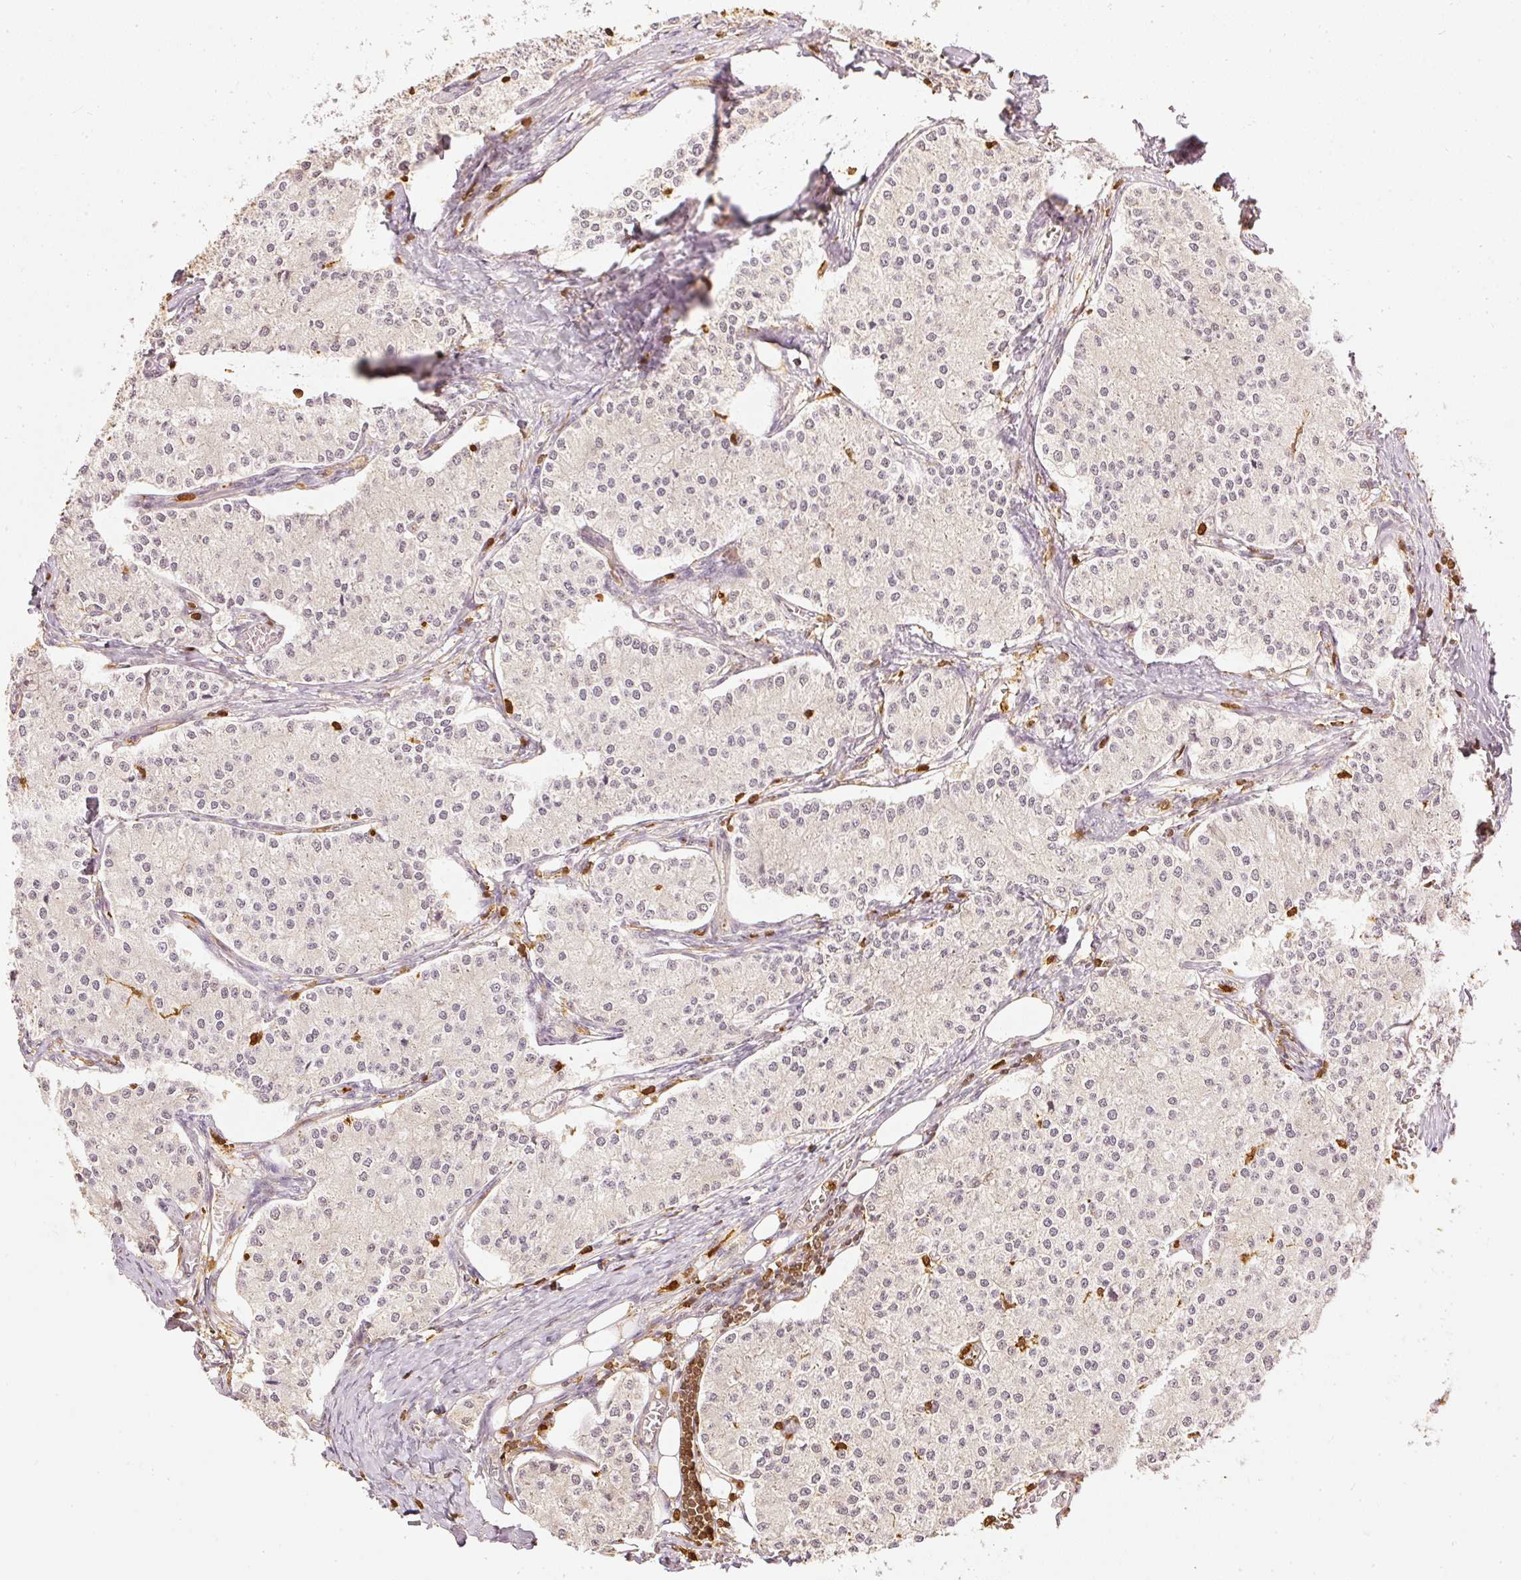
{"staining": {"intensity": "negative", "quantity": "none", "location": "none"}, "tissue": "carcinoid", "cell_type": "Tumor cells", "image_type": "cancer", "snomed": [{"axis": "morphology", "description": "Carcinoid, malignant, NOS"}, {"axis": "topography", "description": "Colon"}], "caption": "High power microscopy image of an immunohistochemistry image of carcinoid, revealing no significant positivity in tumor cells.", "gene": "PFN1", "patient": {"sex": "female", "age": 52}}